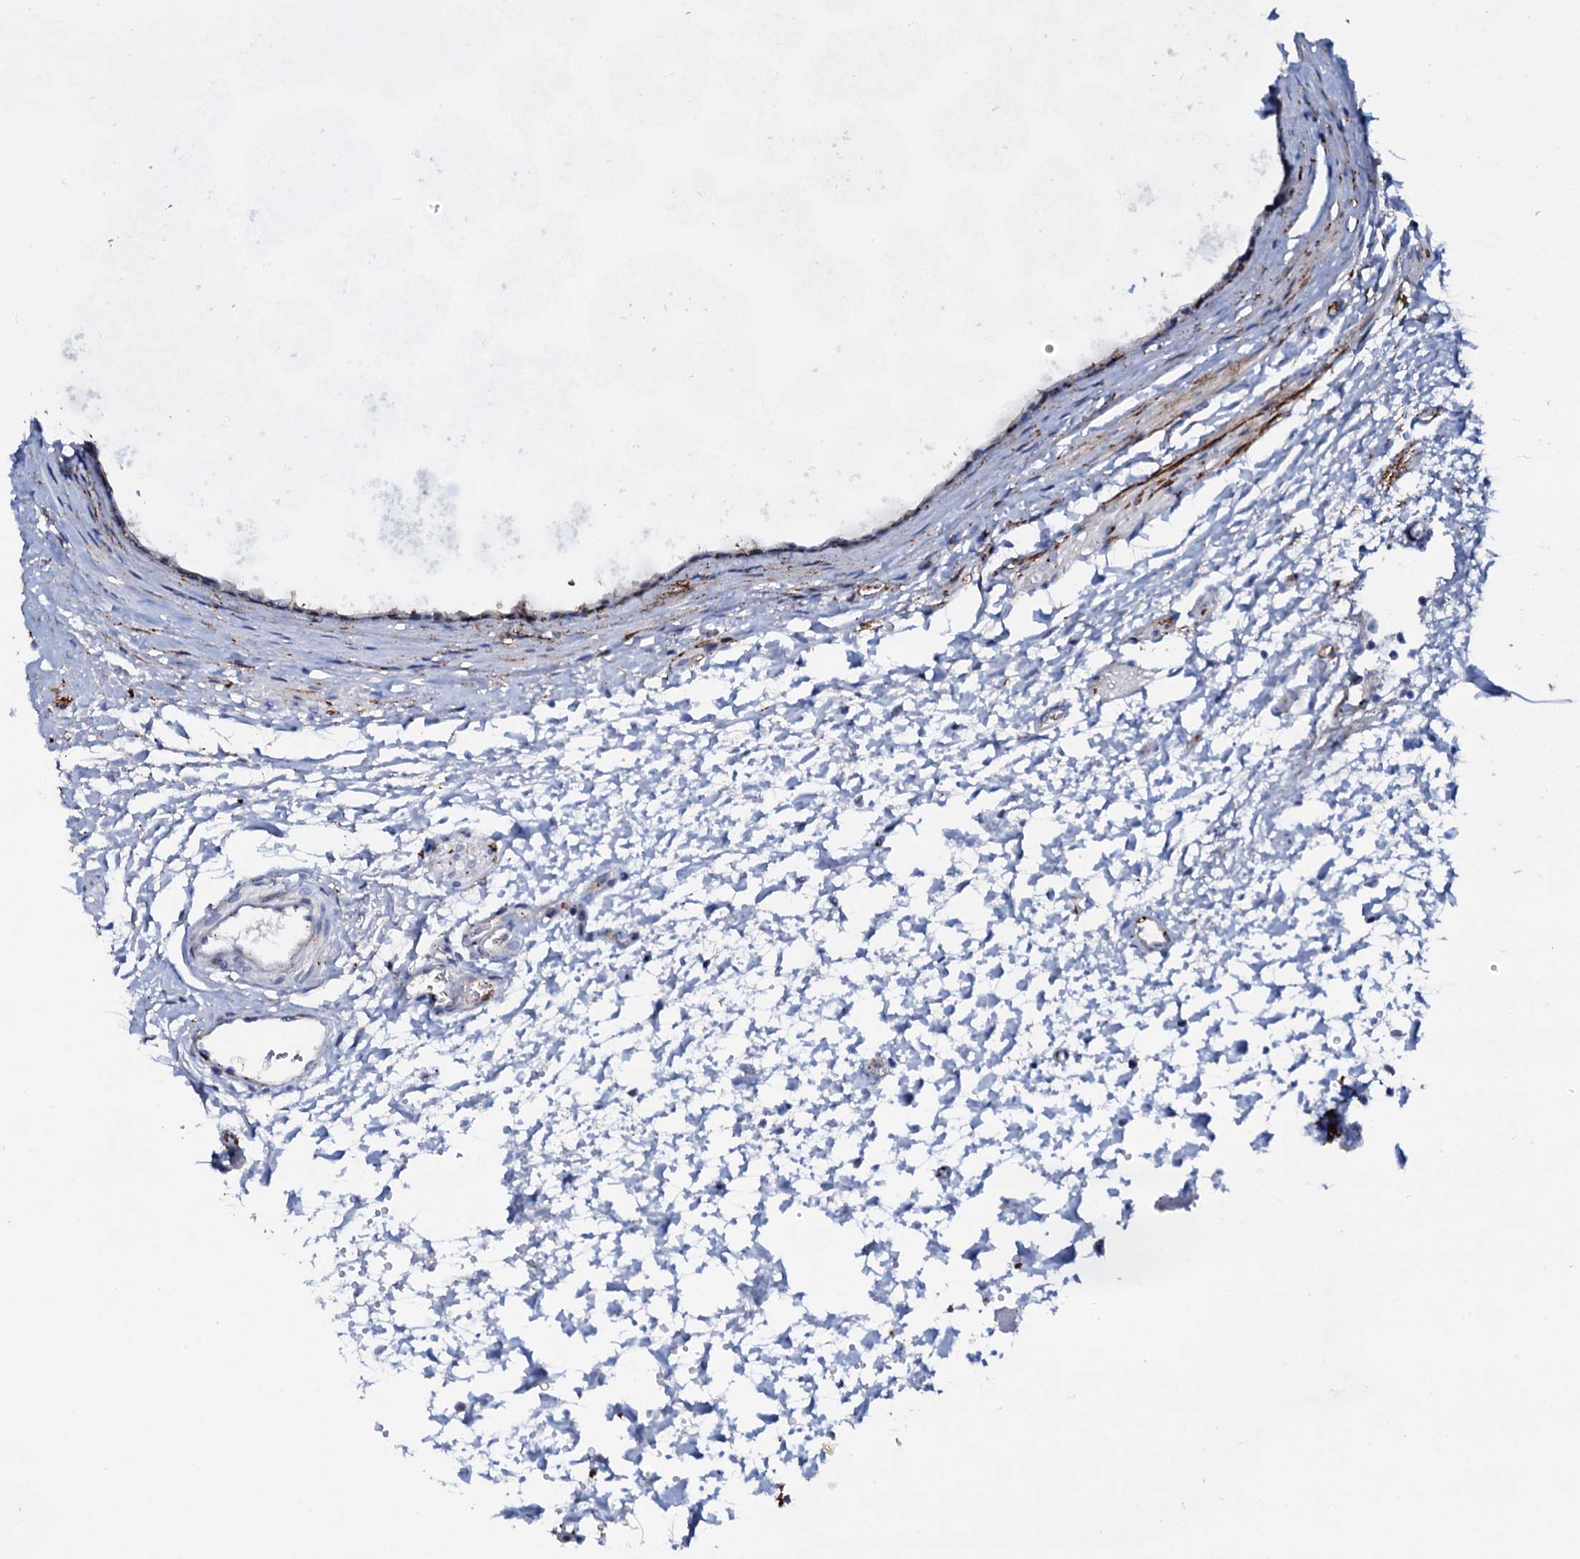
{"staining": {"intensity": "negative", "quantity": "none", "location": "none"}, "tissue": "ovary", "cell_type": "Follicle cells", "image_type": "normal", "snomed": [{"axis": "morphology", "description": "Normal tissue, NOS"}, {"axis": "topography", "description": "Ovary"}], "caption": "DAB (3,3'-diaminobenzidine) immunohistochemical staining of unremarkable ovary displays no significant staining in follicle cells.", "gene": "MED13L", "patient": {"sex": "female", "age": 41}}